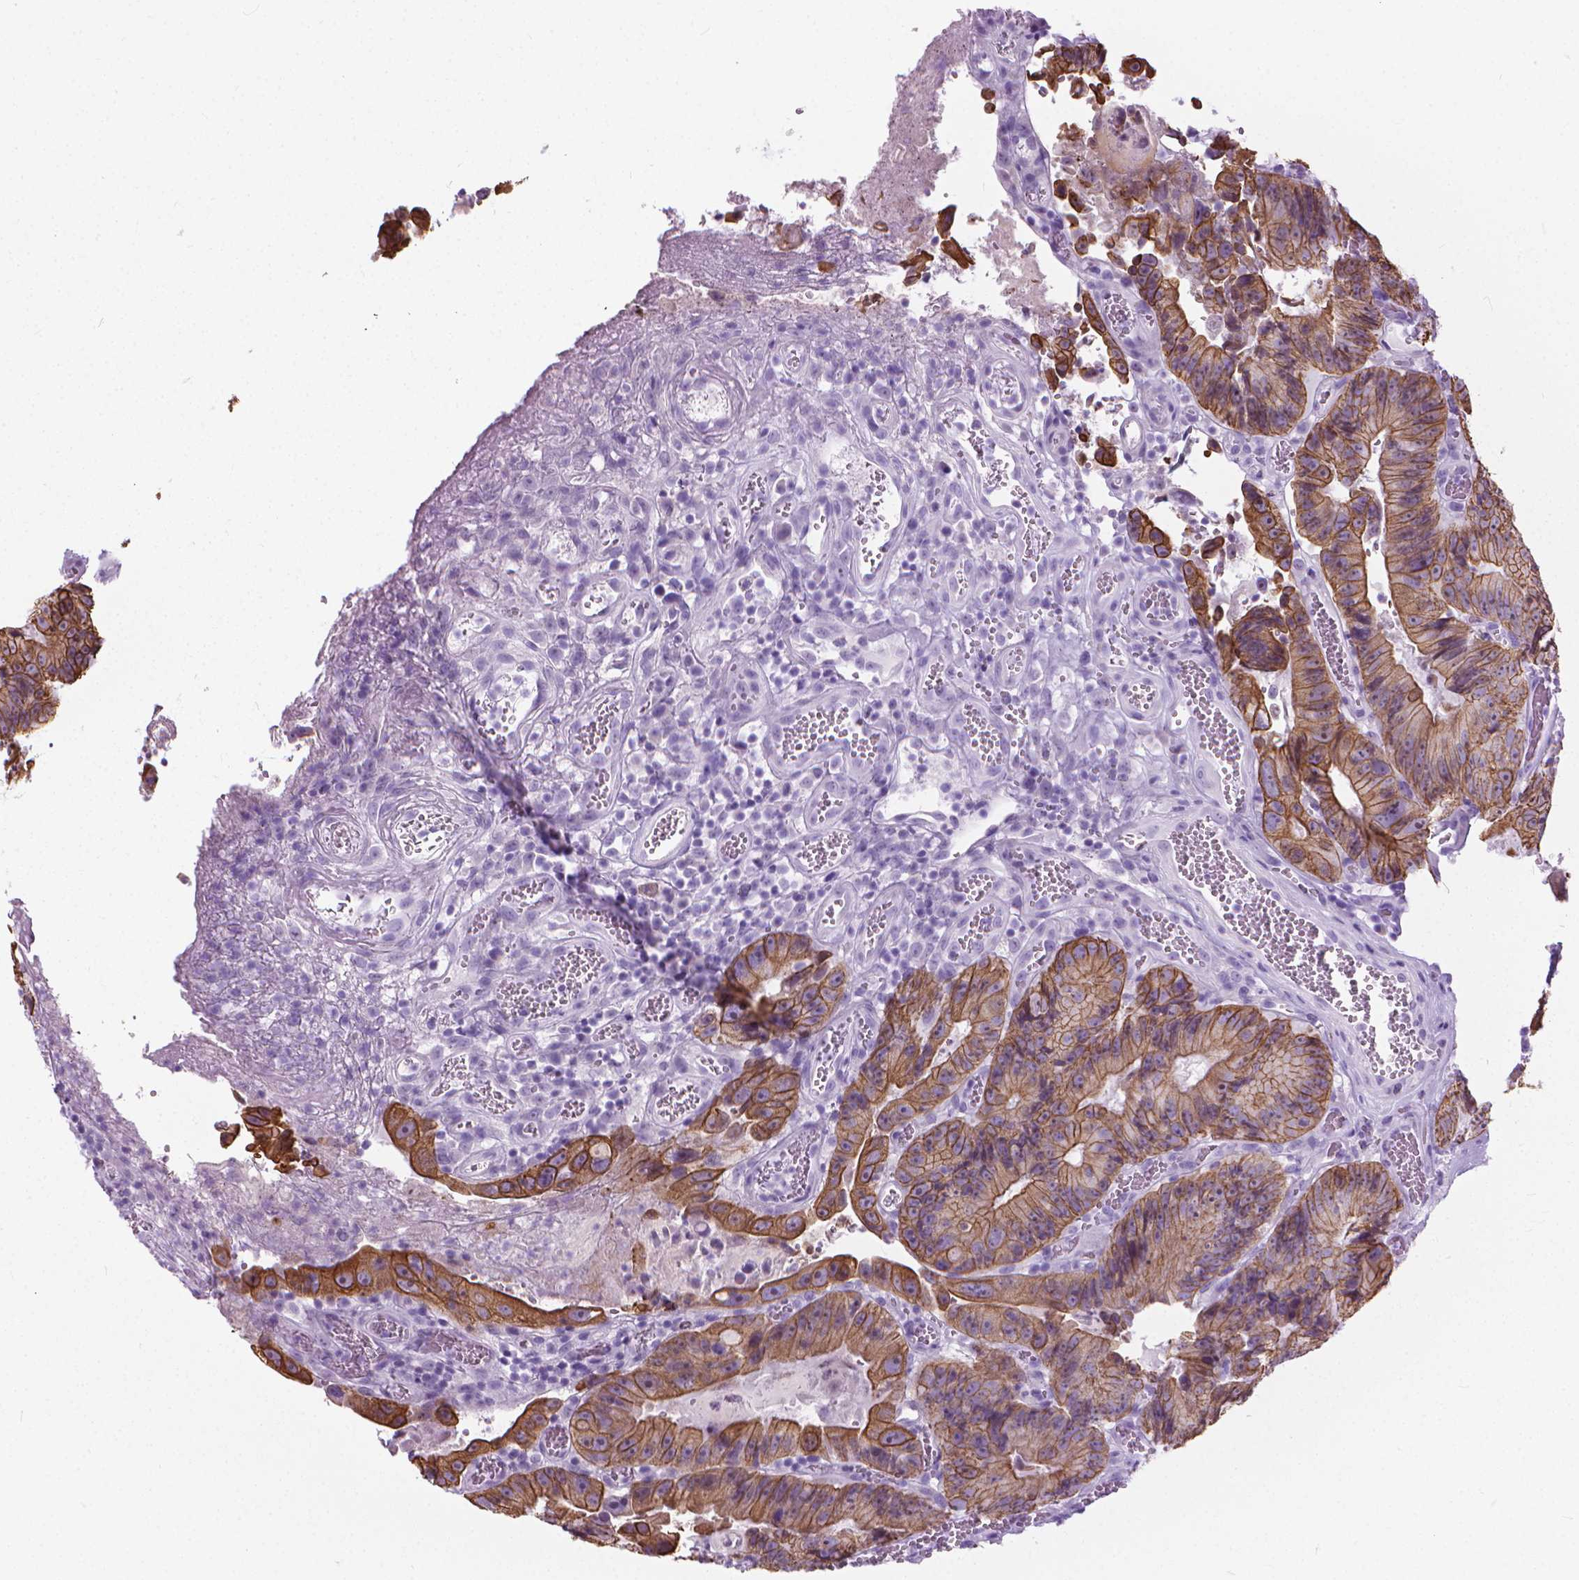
{"staining": {"intensity": "strong", "quantity": "25%-75%", "location": "cytoplasmic/membranous"}, "tissue": "colorectal cancer", "cell_type": "Tumor cells", "image_type": "cancer", "snomed": [{"axis": "morphology", "description": "Adenocarcinoma, NOS"}, {"axis": "topography", "description": "Colon"}], "caption": "A brown stain highlights strong cytoplasmic/membranous expression of a protein in colorectal cancer tumor cells. (Brightfield microscopy of DAB IHC at high magnification).", "gene": "HTR2B", "patient": {"sex": "female", "age": 86}}